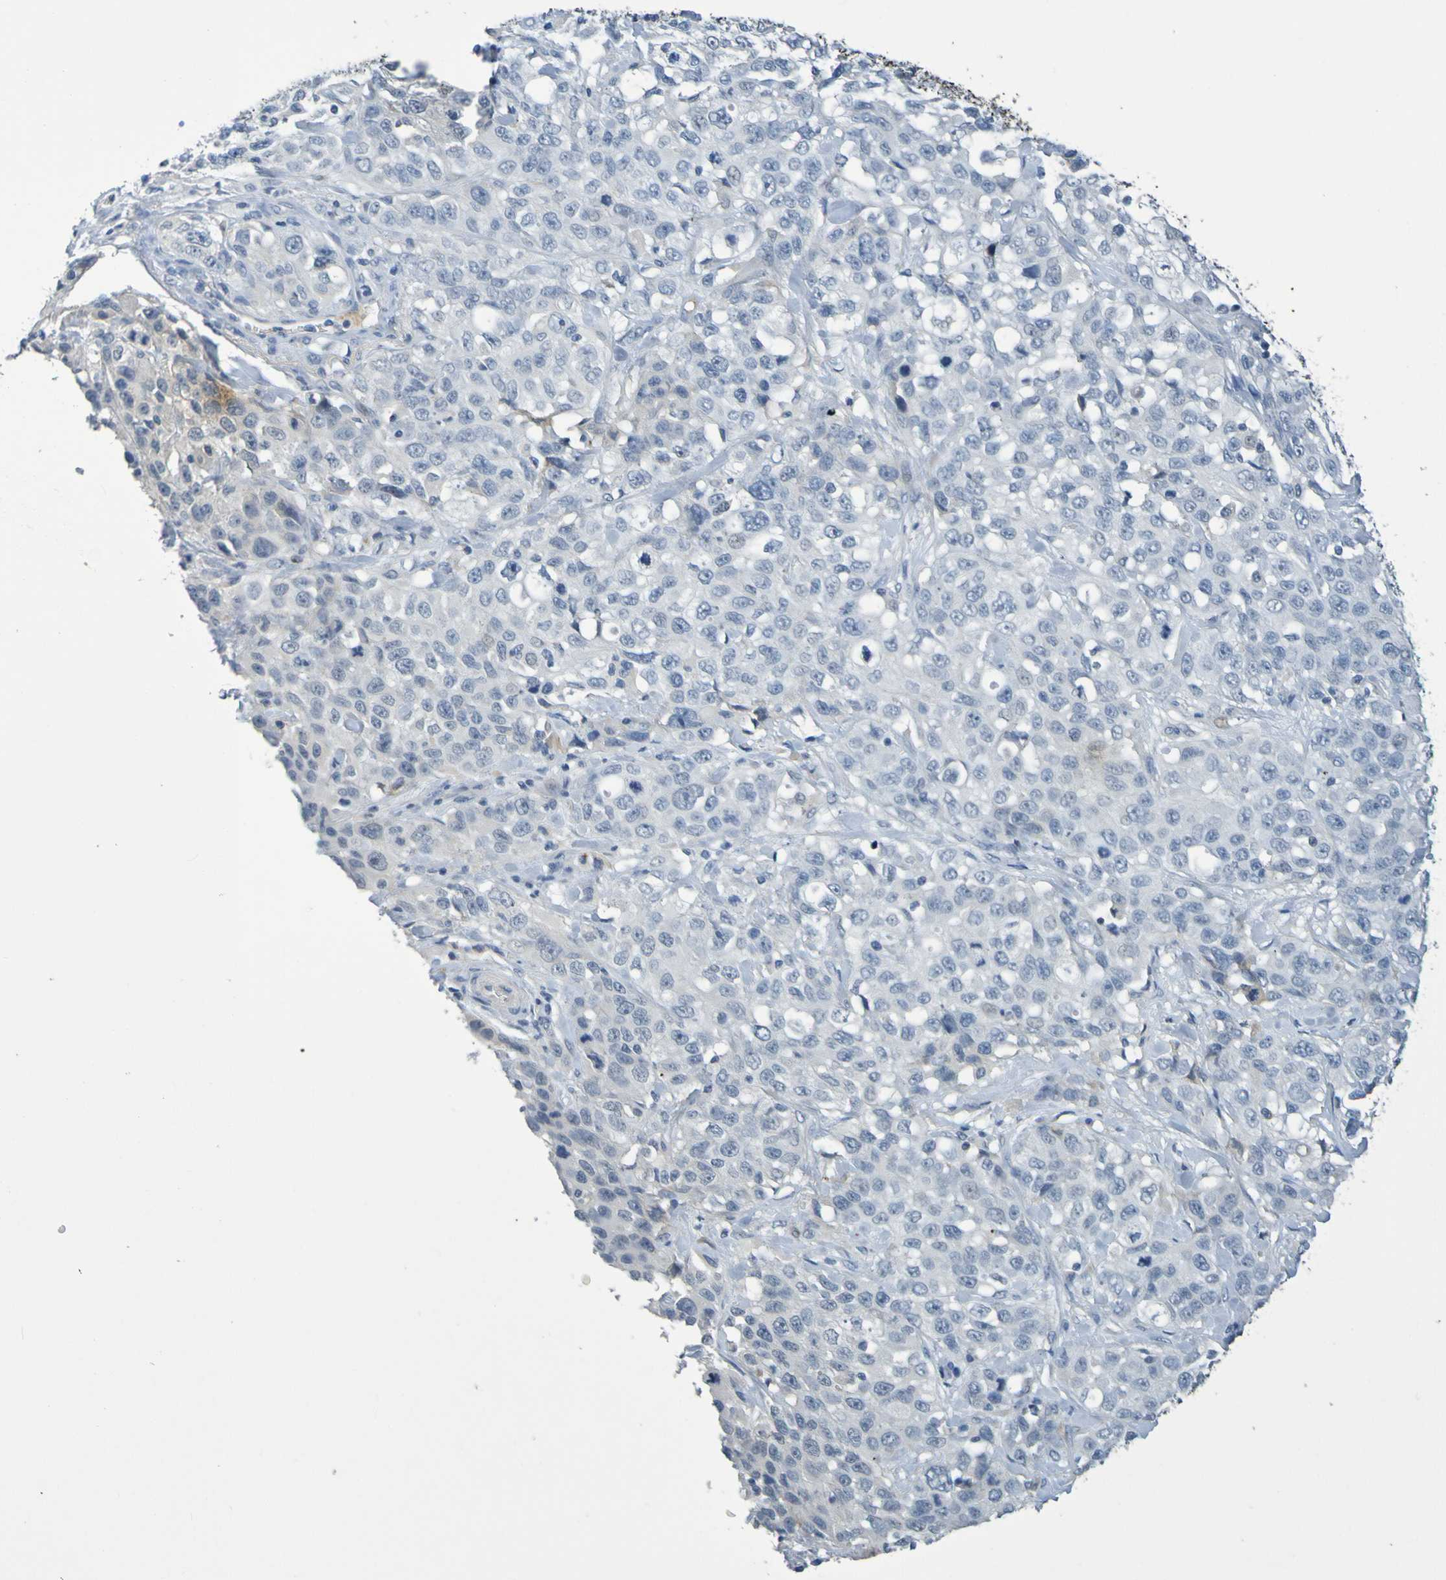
{"staining": {"intensity": "negative", "quantity": "none", "location": "none"}, "tissue": "stomach cancer", "cell_type": "Tumor cells", "image_type": "cancer", "snomed": [{"axis": "morphology", "description": "Normal tissue, NOS"}, {"axis": "morphology", "description": "Adenocarcinoma, NOS"}, {"axis": "topography", "description": "Stomach"}], "caption": "Protein analysis of stomach cancer shows no significant staining in tumor cells.", "gene": "IL10", "patient": {"sex": "male", "age": 48}}